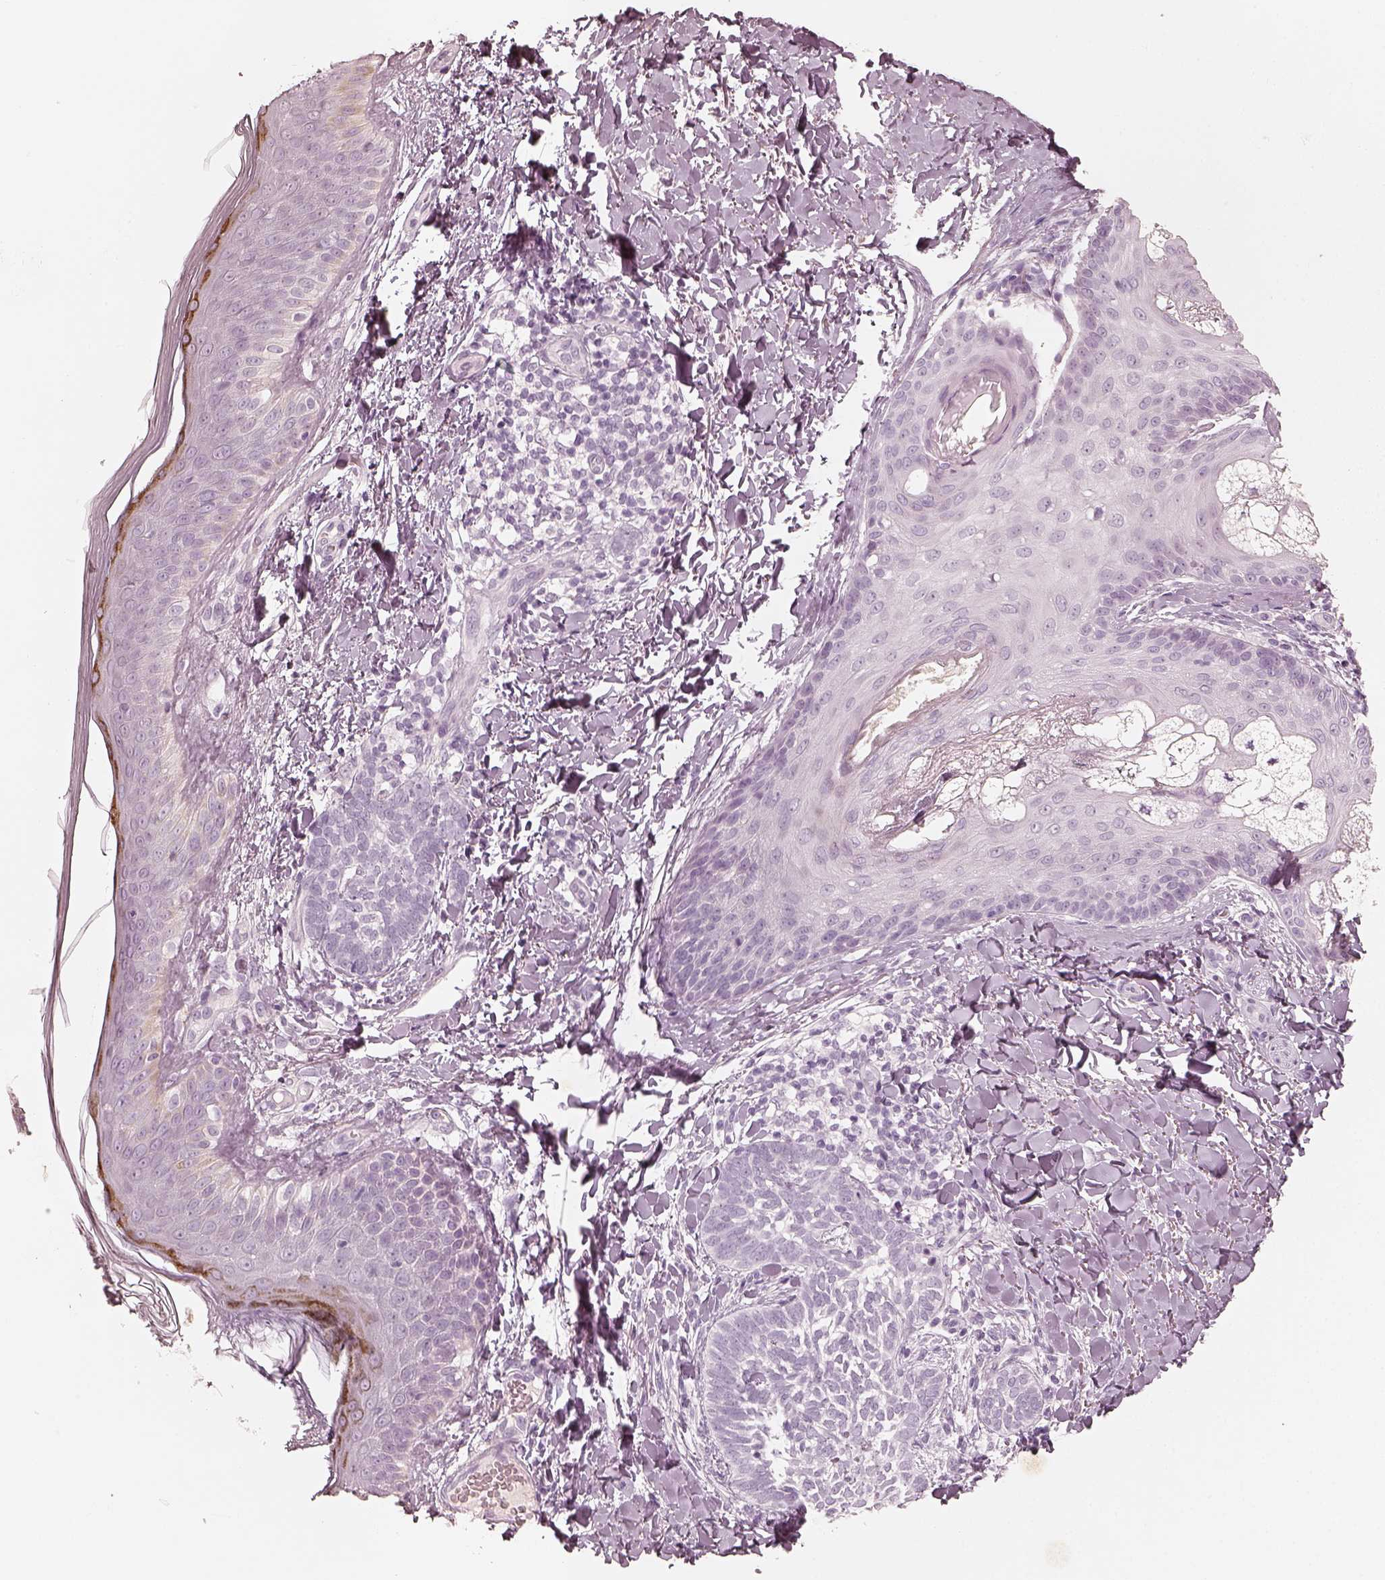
{"staining": {"intensity": "negative", "quantity": "none", "location": "none"}, "tissue": "skin cancer", "cell_type": "Tumor cells", "image_type": "cancer", "snomed": [{"axis": "morphology", "description": "Normal tissue, NOS"}, {"axis": "morphology", "description": "Basal cell carcinoma"}, {"axis": "topography", "description": "Skin"}], "caption": "An image of skin cancer (basal cell carcinoma) stained for a protein shows no brown staining in tumor cells.", "gene": "KRT82", "patient": {"sex": "male", "age": 46}}